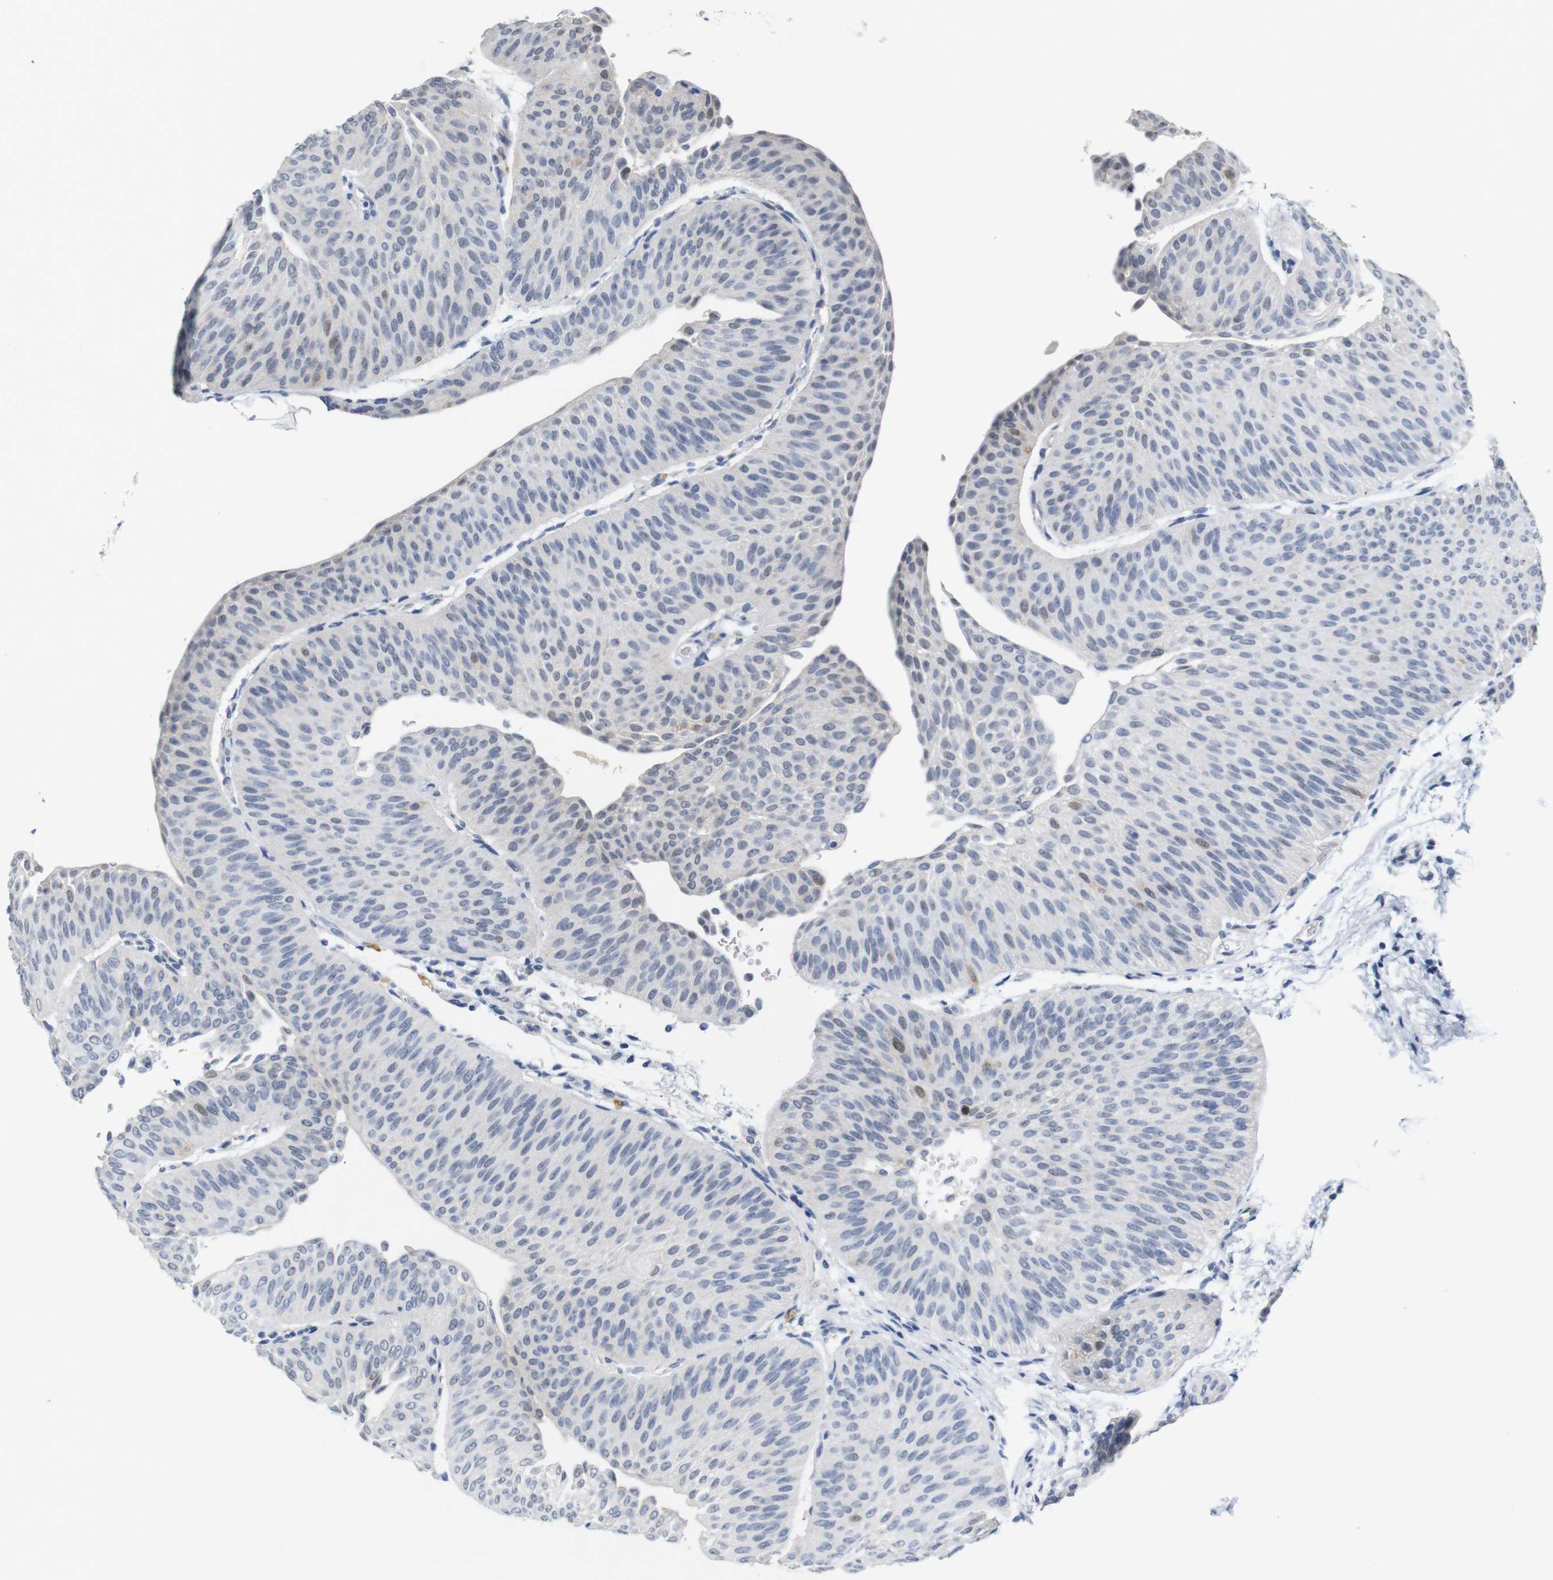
{"staining": {"intensity": "negative", "quantity": "none", "location": "none"}, "tissue": "urothelial cancer", "cell_type": "Tumor cells", "image_type": "cancer", "snomed": [{"axis": "morphology", "description": "Urothelial carcinoma, Low grade"}, {"axis": "topography", "description": "Urinary bladder"}], "caption": "Immunohistochemistry (IHC) of human urothelial carcinoma (low-grade) displays no expression in tumor cells. Brightfield microscopy of immunohistochemistry stained with DAB (3,3'-diaminobenzidine) (brown) and hematoxylin (blue), captured at high magnification.", "gene": "CDK2", "patient": {"sex": "female", "age": 60}}